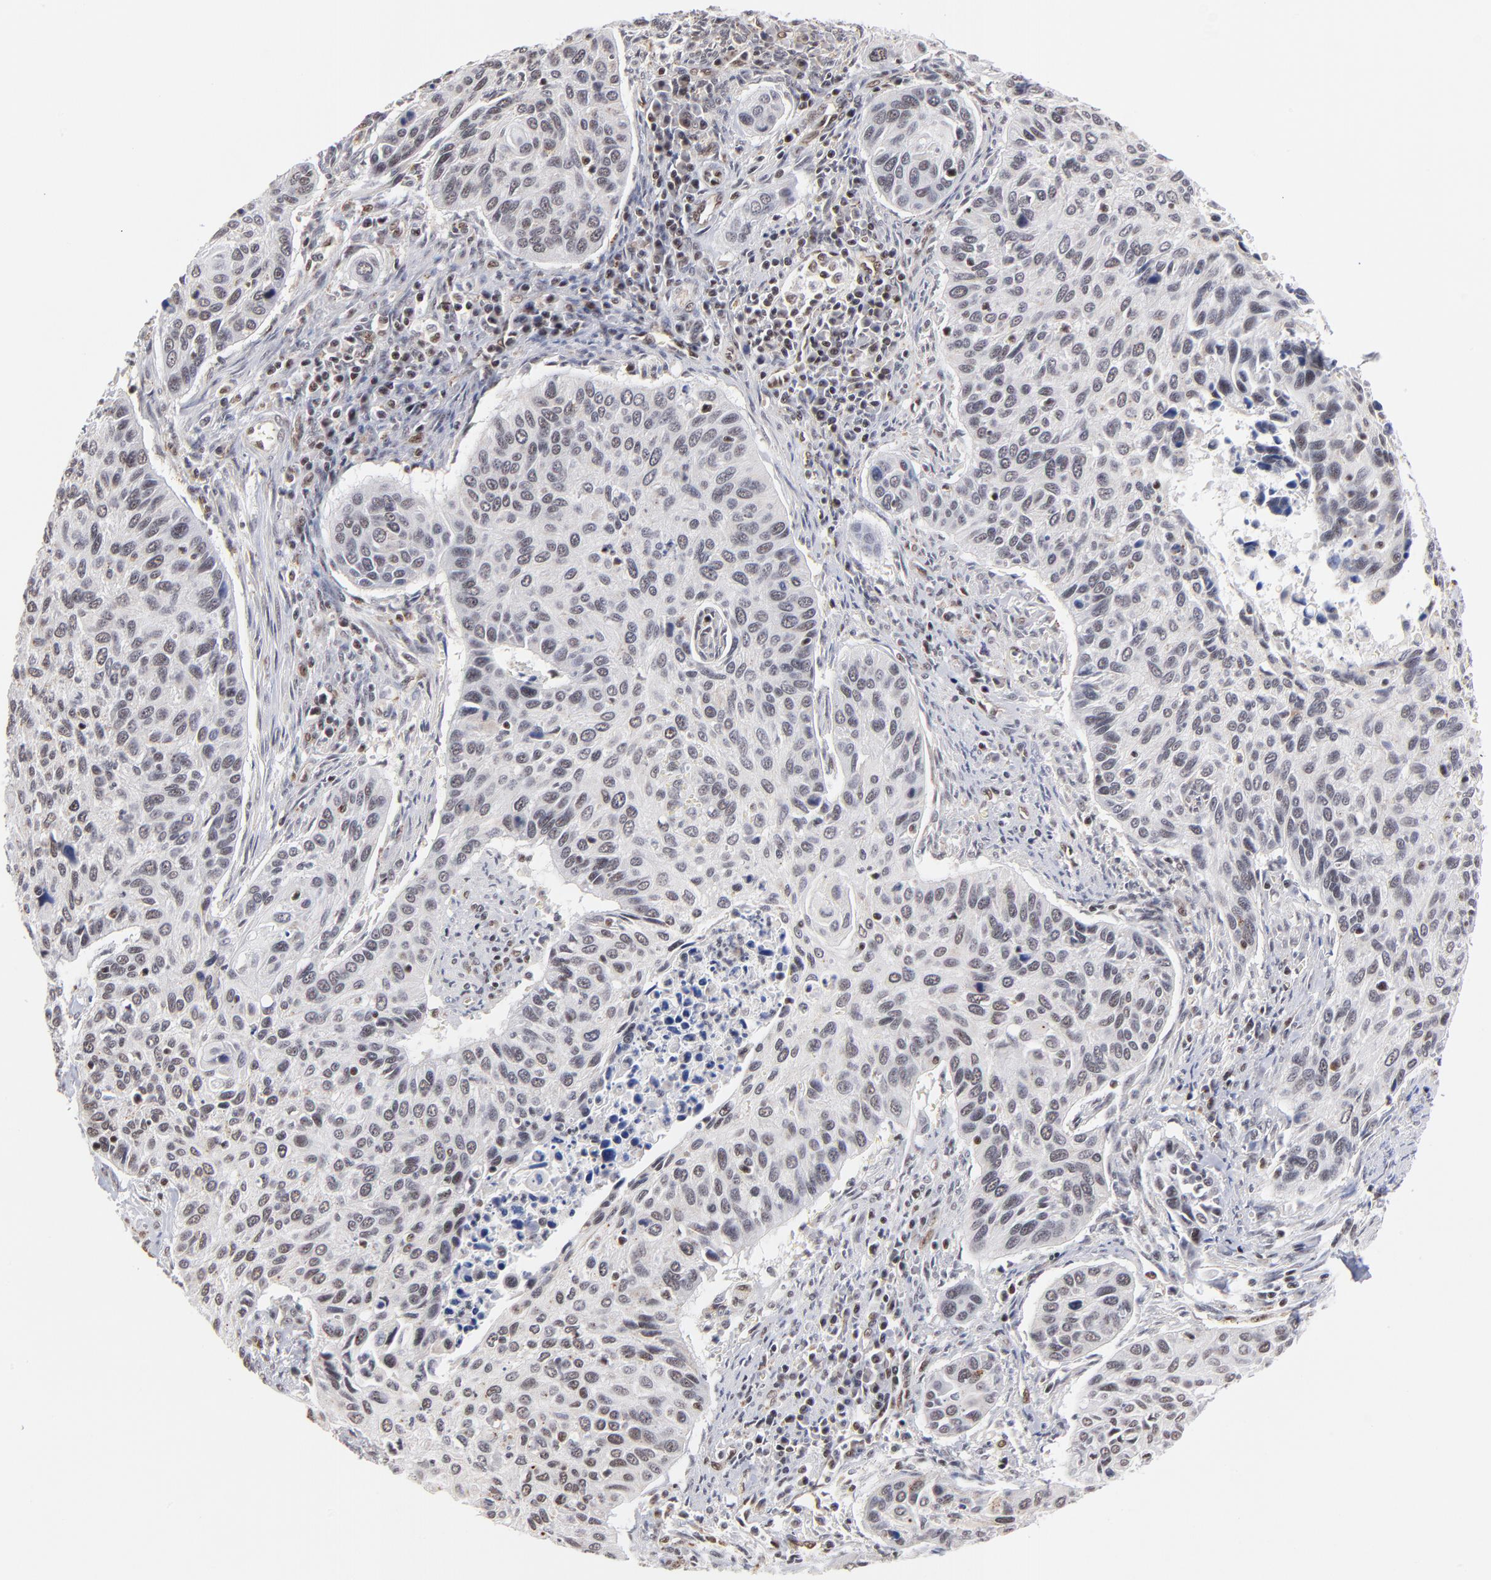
{"staining": {"intensity": "weak", "quantity": "25%-75%", "location": "nuclear"}, "tissue": "cervical cancer", "cell_type": "Tumor cells", "image_type": "cancer", "snomed": [{"axis": "morphology", "description": "Squamous cell carcinoma, NOS"}, {"axis": "topography", "description": "Cervix"}], "caption": "Protein analysis of cervical cancer (squamous cell carcinoma) tissue demonstrates weak nuclear staining in about 25%-75% of tumor cells.", "gene": "GABPA", "patient": {"sex": "female", "age": 57}}